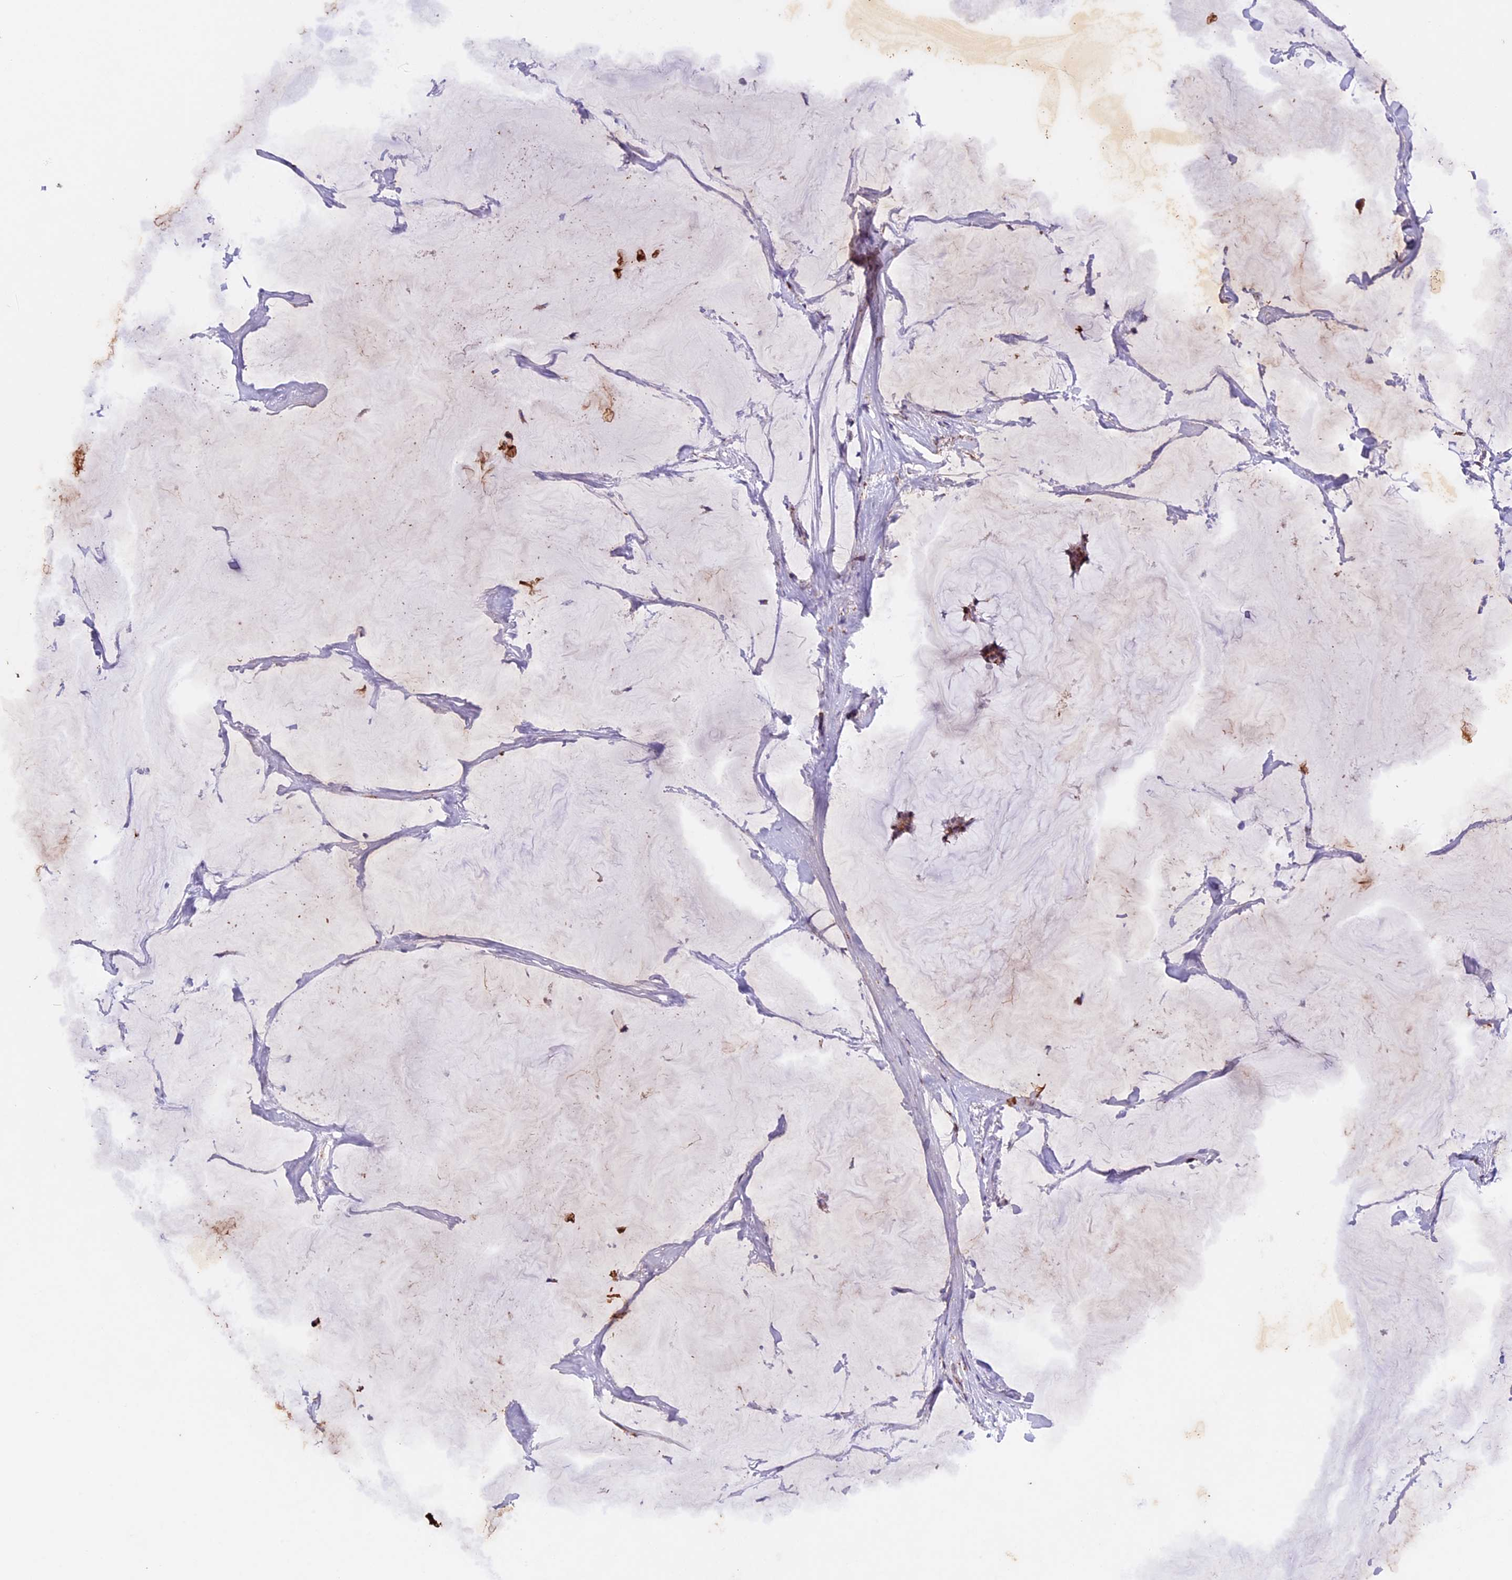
{"staining": {"intensity": "moderate", "quantity": ">75%", "location": "cytoplasmic/membranous"}, "tissue": "breast cancer", "cell_type": "Tumor cells", "image_type": "cancer", "snomed": [{"axis": "morphology", "description": "Duct carcinoma"}, {"axis": "topography", "description": "Breast"}], "caption": "Tumor cells exhibit moderate cytoplasmic/membranous staining in approximately >75% of cells in infiltrating ductal carcinoma (breast).", "gene": "TFAM", "patient": {"sex": "female", "age": 93}}